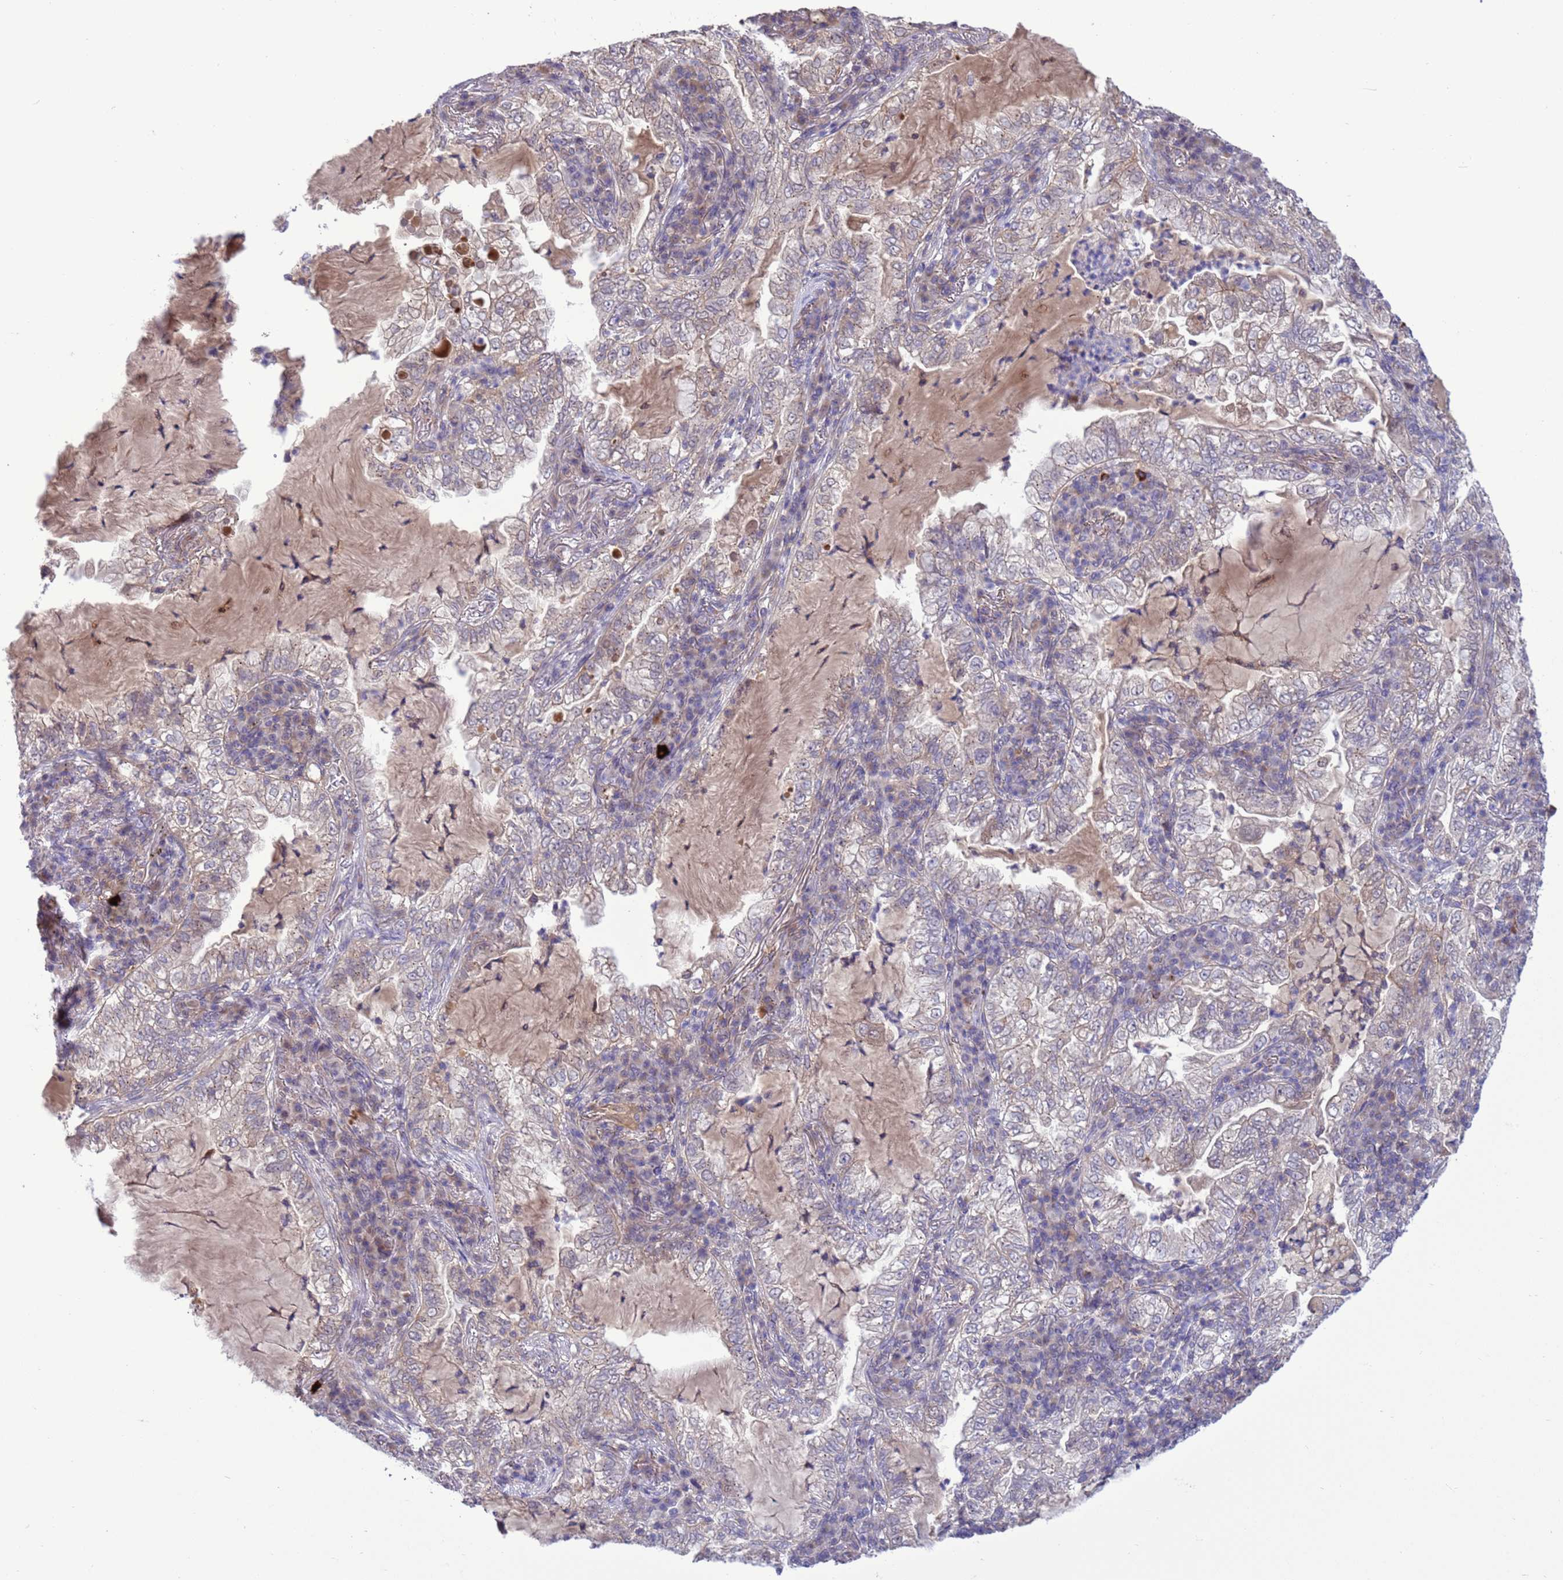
{"staining": {"intensity": "weak", "quantity": "<25%", "location": "cytoplasmic/membranous"}, "tissue": "lung cancer", "cell_type": "Tumor cells", "image_type": "cancer", "snomed": [{"axis": "morphology", "description": "Adenocarcinoma, NOS"}, {"axis": "topography", "description": "Lung"}], "caption": "Immunohistochemical staining of lung cancer shows no significant staining in tumor cells.", "gene": "GJA10", "patient": {"sex": "female", "age": 73}}